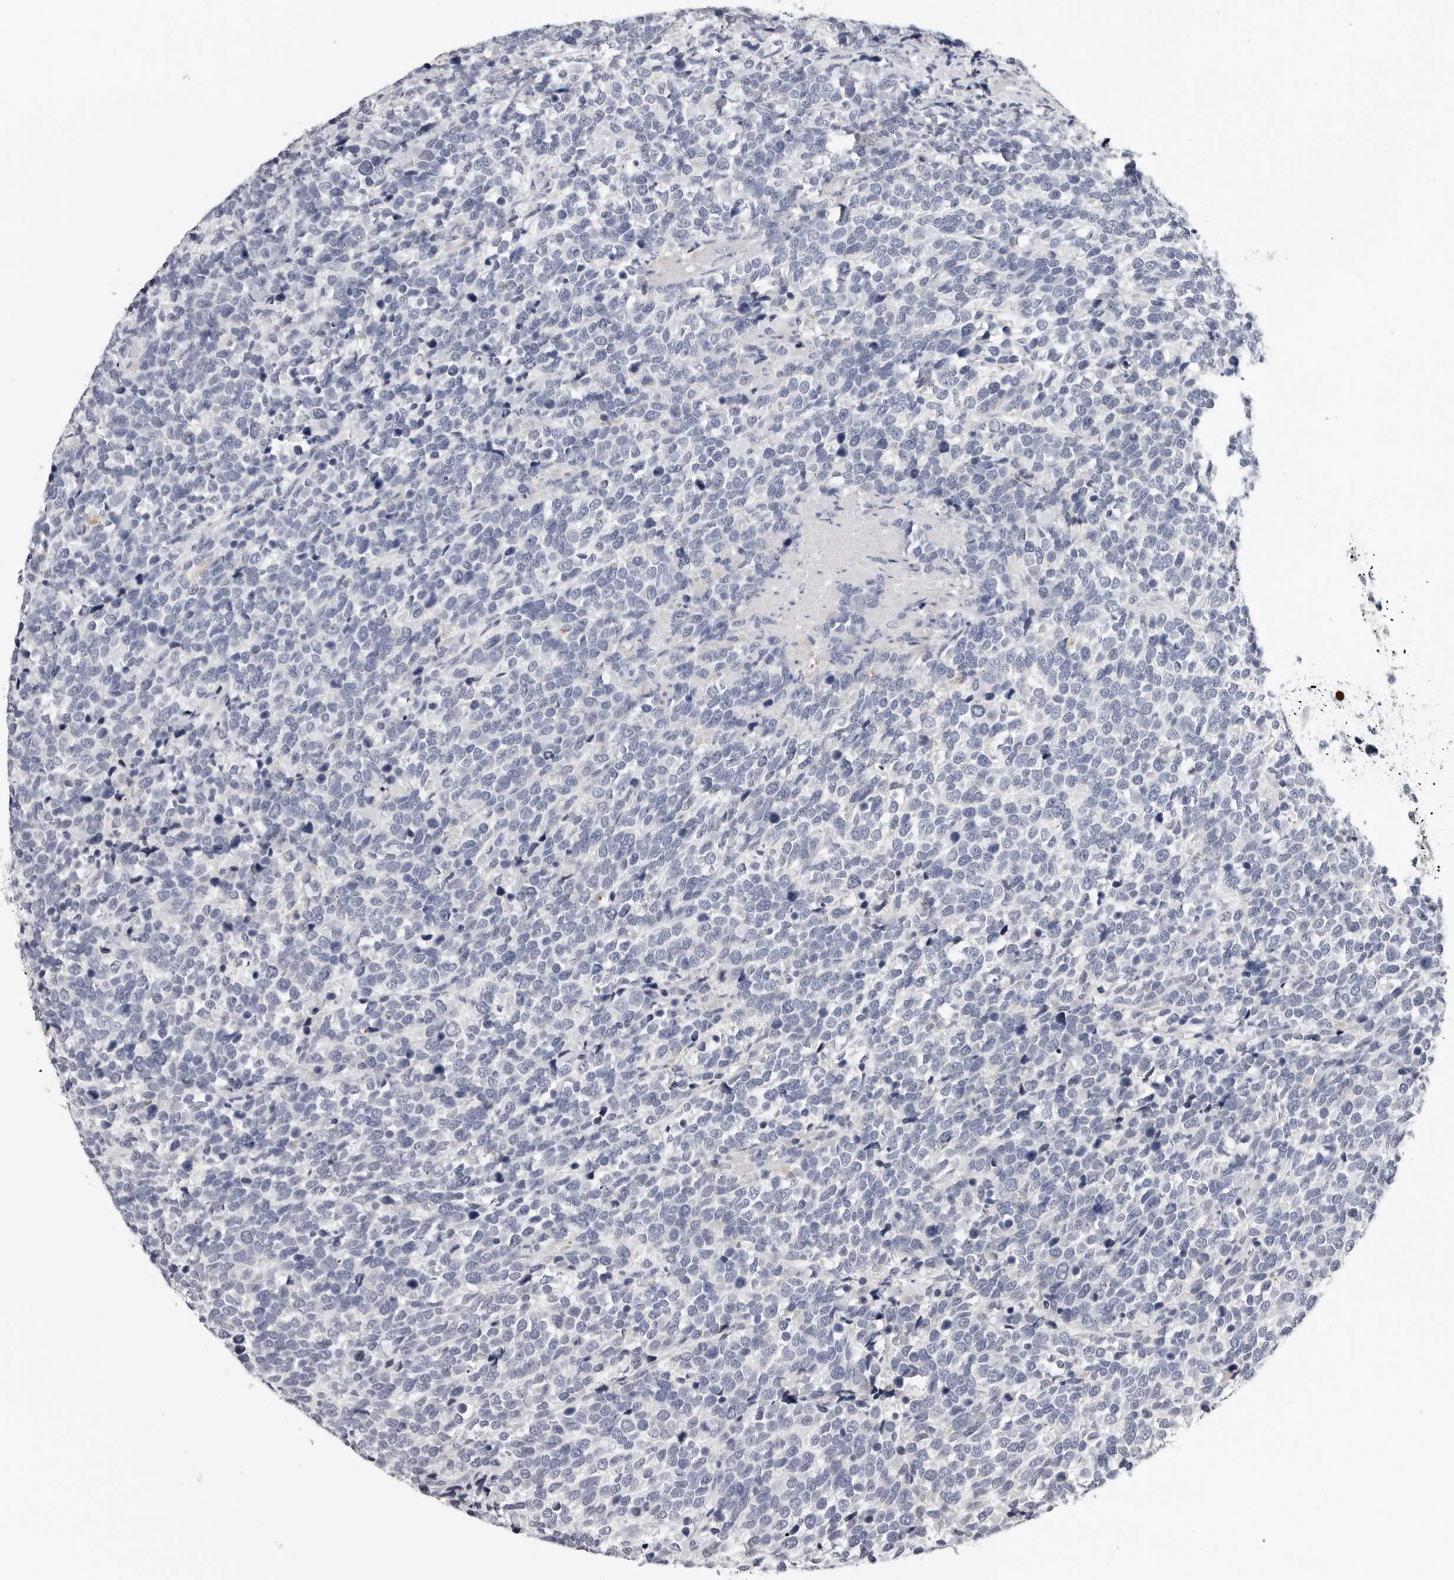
{"staining": {"intensity": "negative", "quantity": "none", "location": "none"}, "tissue": "urothelial cancer", "cell_type": "Tumor cells", "image_type": "cancer", "snomed": [{"axis": "morphology", "description": "Urothelial carcinoma, High grade"}, {"axis": "topography", "description": "Urinary bladder"}], "caption": "Protein analysis of urothelial cancer exhibits no significant staining in tumor cells. Brightfield microscopy of immunohistochemistry stained with DAB (brown) and hematoxylin (blue), captured at high magnification.", "gene": "ZNF502", "patient": {"sex": "female", "age": 82}}